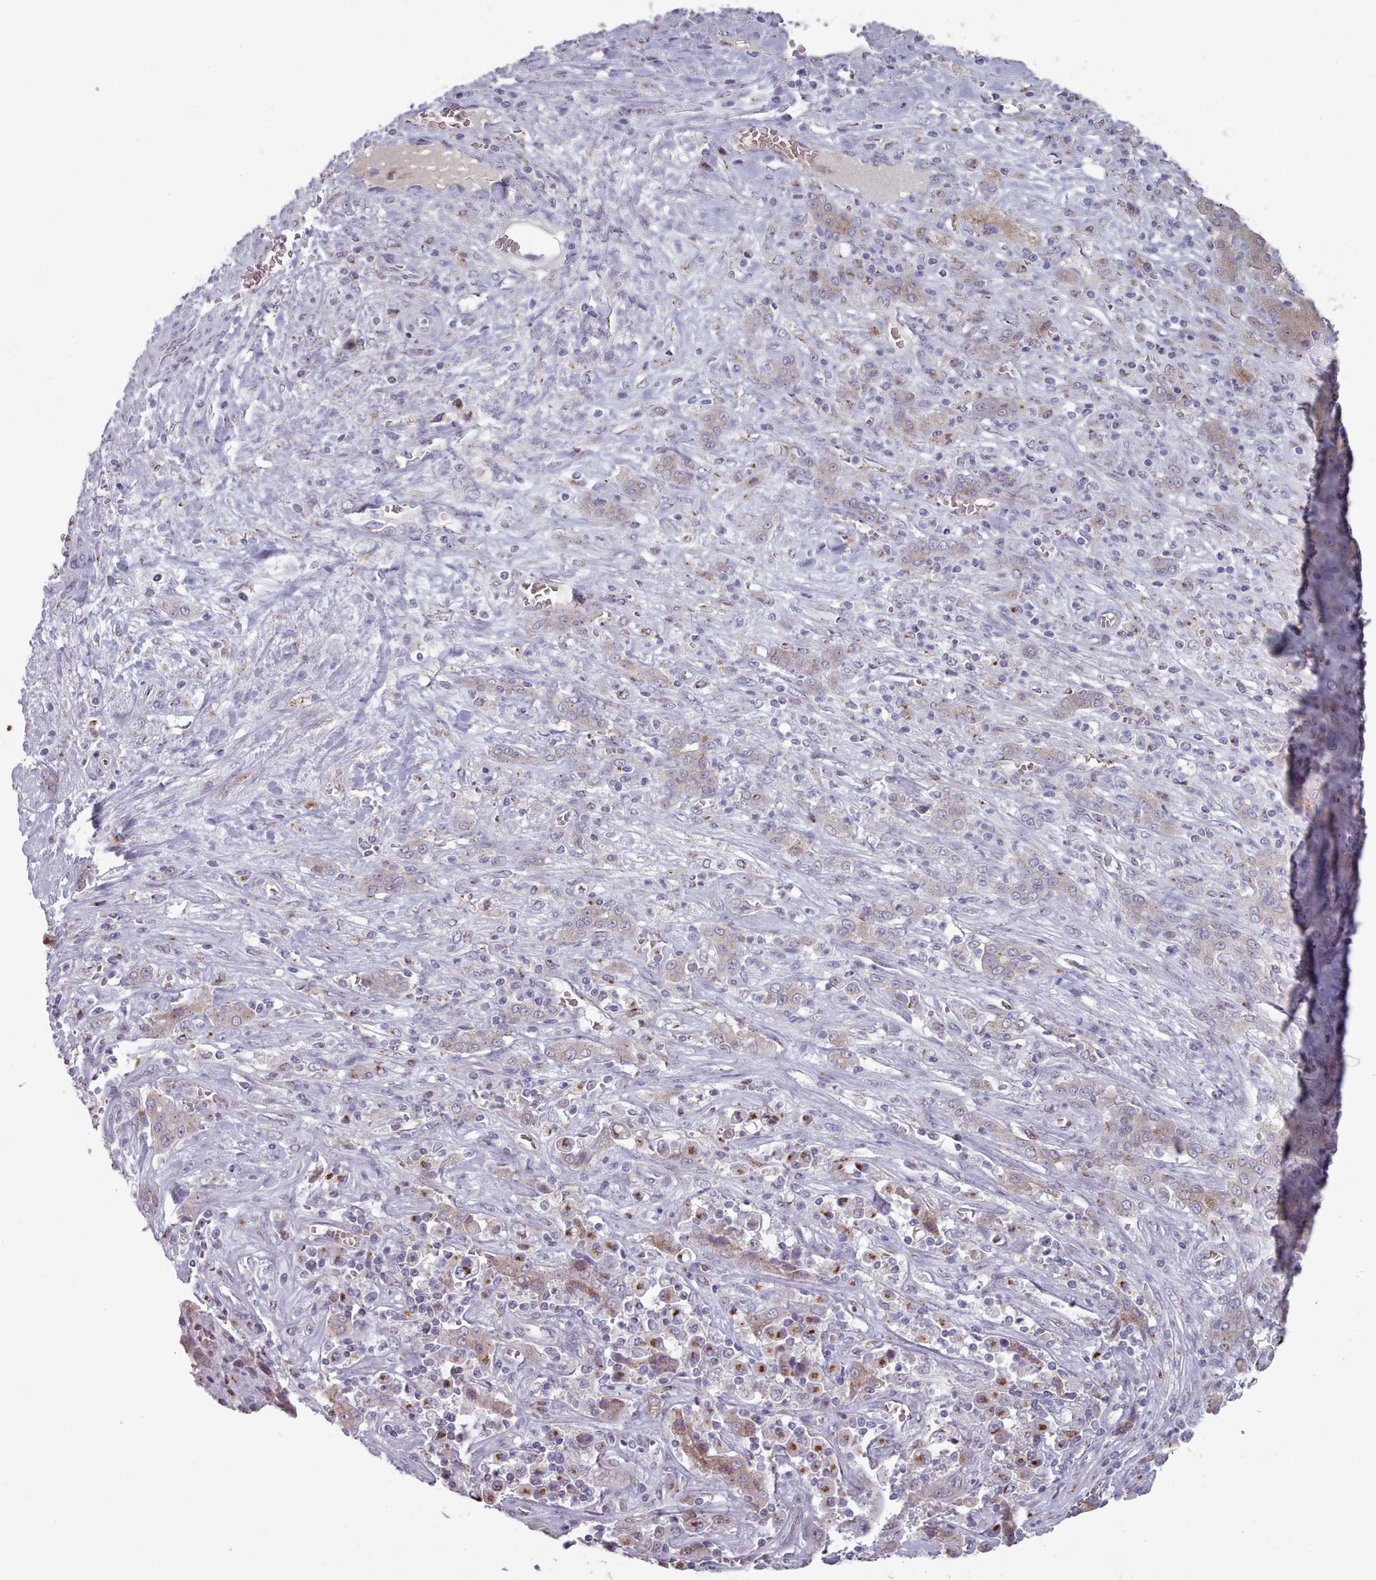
{"staining": {"intensity": "weak", "quantity": "25%-75%", "location": "cytoplasmic/membranous,nuclear"}, "tissue": "liver cancer", "cell_type": "Tumor cells", "image_type": "cancer", "snomed": [{"axis": "morphology", "description": "Cholangiocarcinoma"}, {"axis": "topography", "description": "Liver"}], "caption": "Immunohistochemical staining of liver cholangiocarcinoma exhibits low levels of weak cytoplasmic/membranous and nuclear protein expression in about 25%-75% of tumor cells.", "gene": "MAN1B1", "patient": {"sex": "female", "age": 52}}